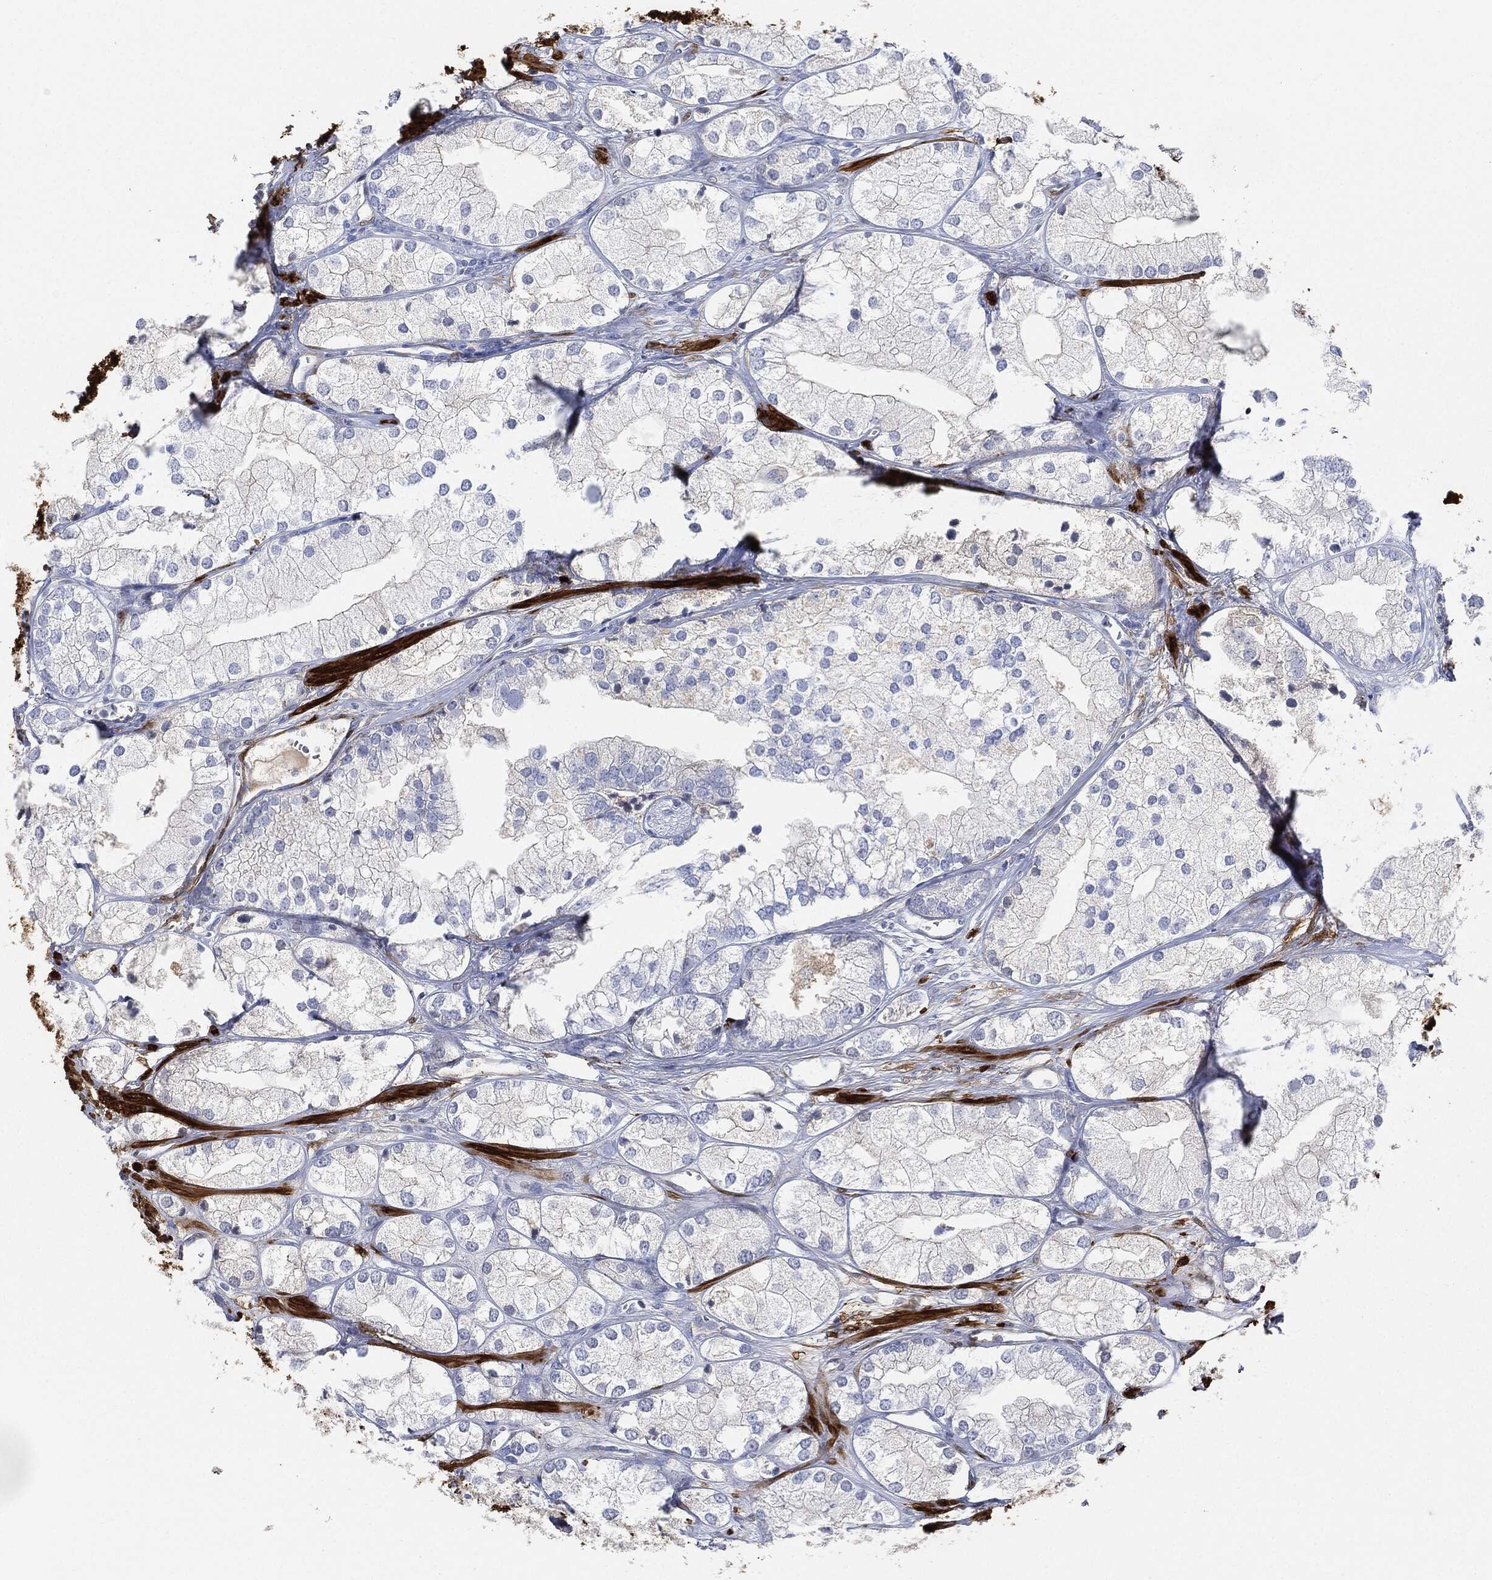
{"staining": {"intensity": "negative", "quantity": "none", "location": "none"}, "tissue": "prostate cancer", "cell_type": "Tumor cells", "image_type": "cancer", "snomed": [{"axis": "morphology", "description": "Adenocarcinoma, NOS"}, {"axis": "topography", "description": "Prostate and seminal vesicle, NOS"}, {"axis": "topography", "description": "Prostate"}], "caption": "A high-resolution image shows immunohistochemistry (IHC) staining of prostate cancer, which demonstrates no significant staining in tumor cells.", "gene": "TAGLN", "patient": {"sex": "male", "age": 79}}